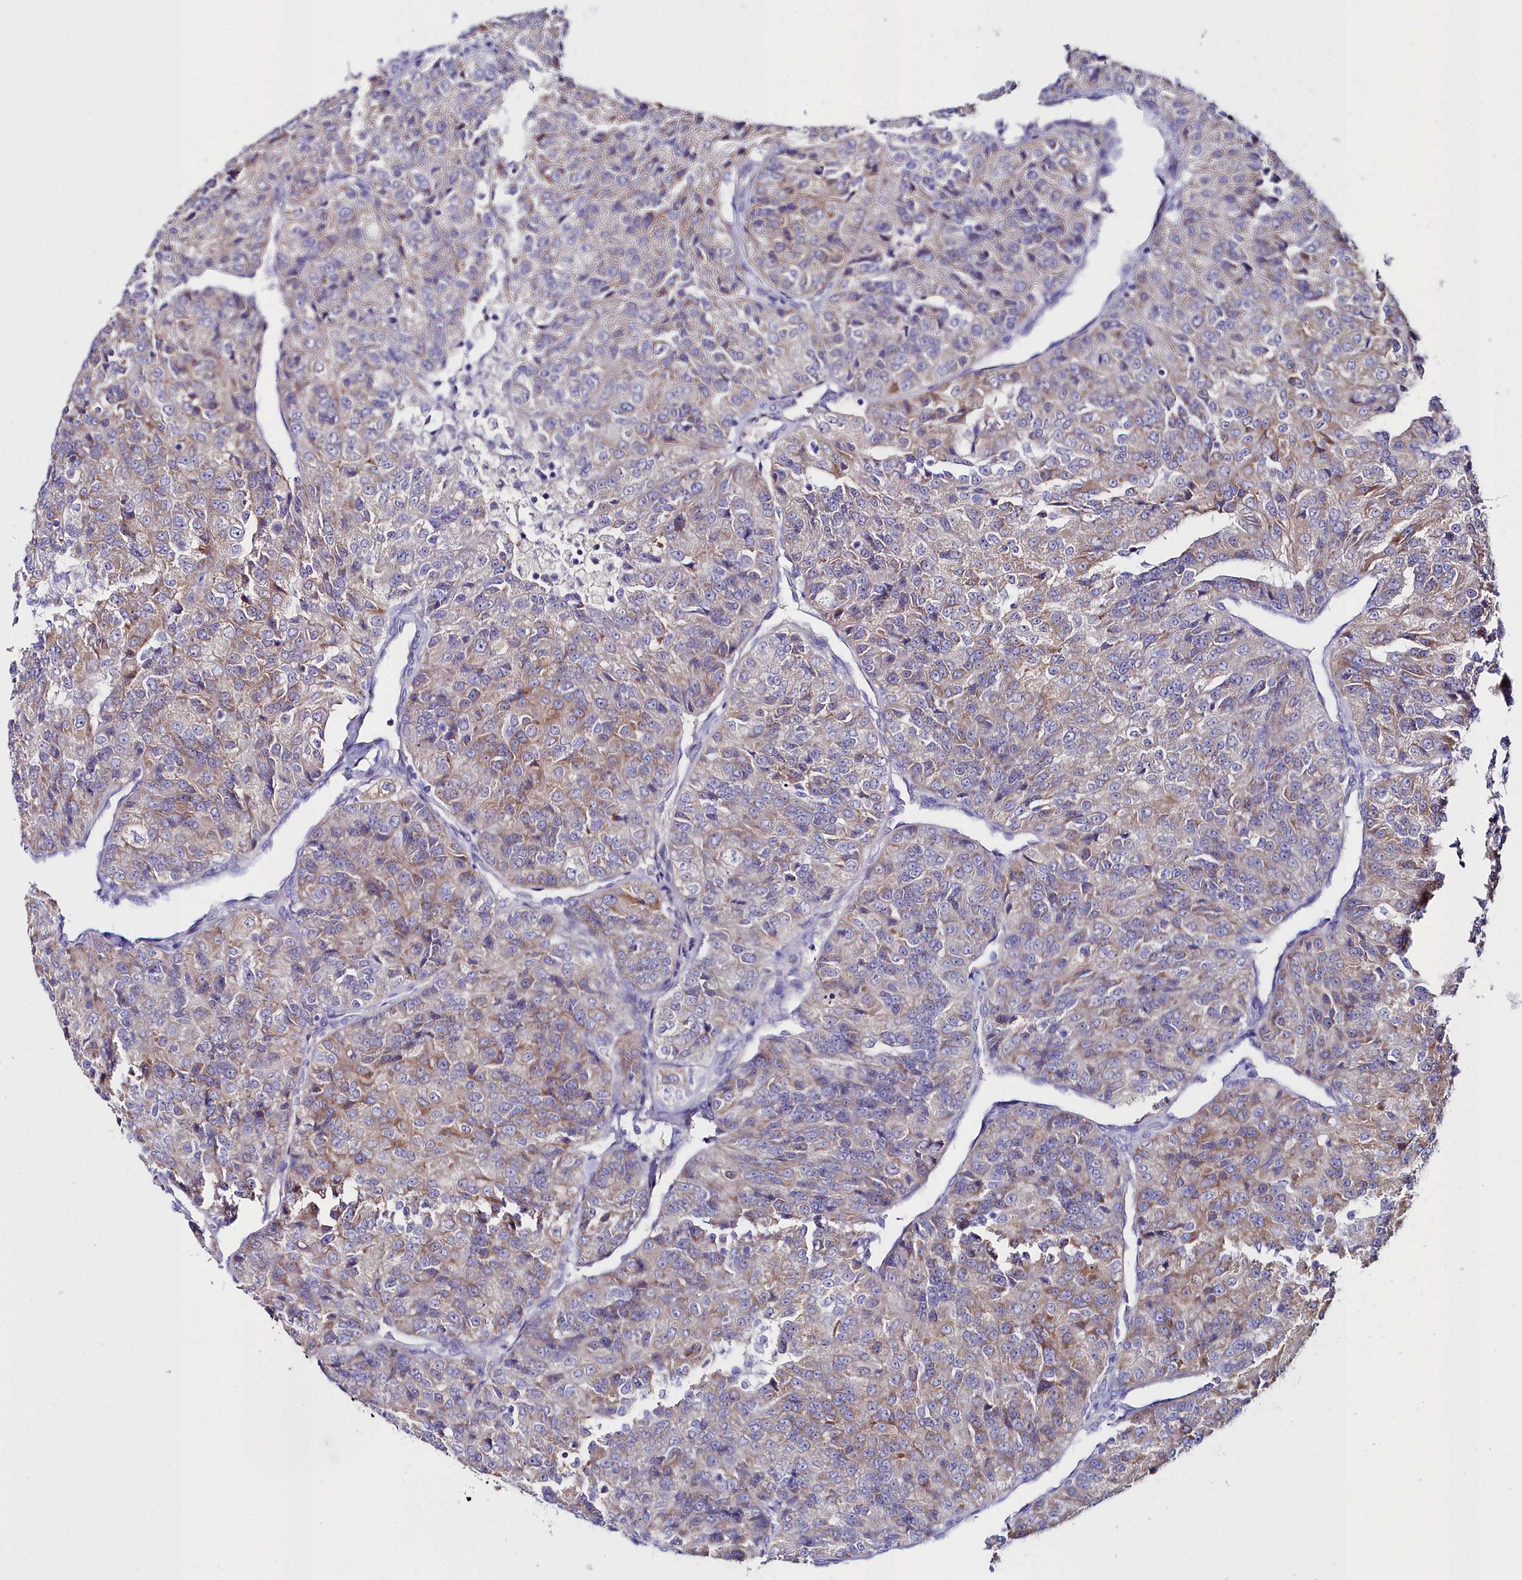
{"staining": {"intensity": "weak", "quantity": ">75%", "location": "cytoplasmic/membranous"}, "tissue": "renal cancer", "cell_type": "Tumor cells", "image_type": "cancer", "snomed": [{"axis": "morphology", "description": "Adenocarcinoma, NOS"}, {"axis": "topography", "description": "Kidney"}], "caption": "Immunohistochemical staining of human adenocarcinoma (renal) exhibits weak cytoplasmic/membranous protein expression in about >75% of tumor cells.", "gene": "SLC49A3", "patient": {"sex": "female", "age": 63}}